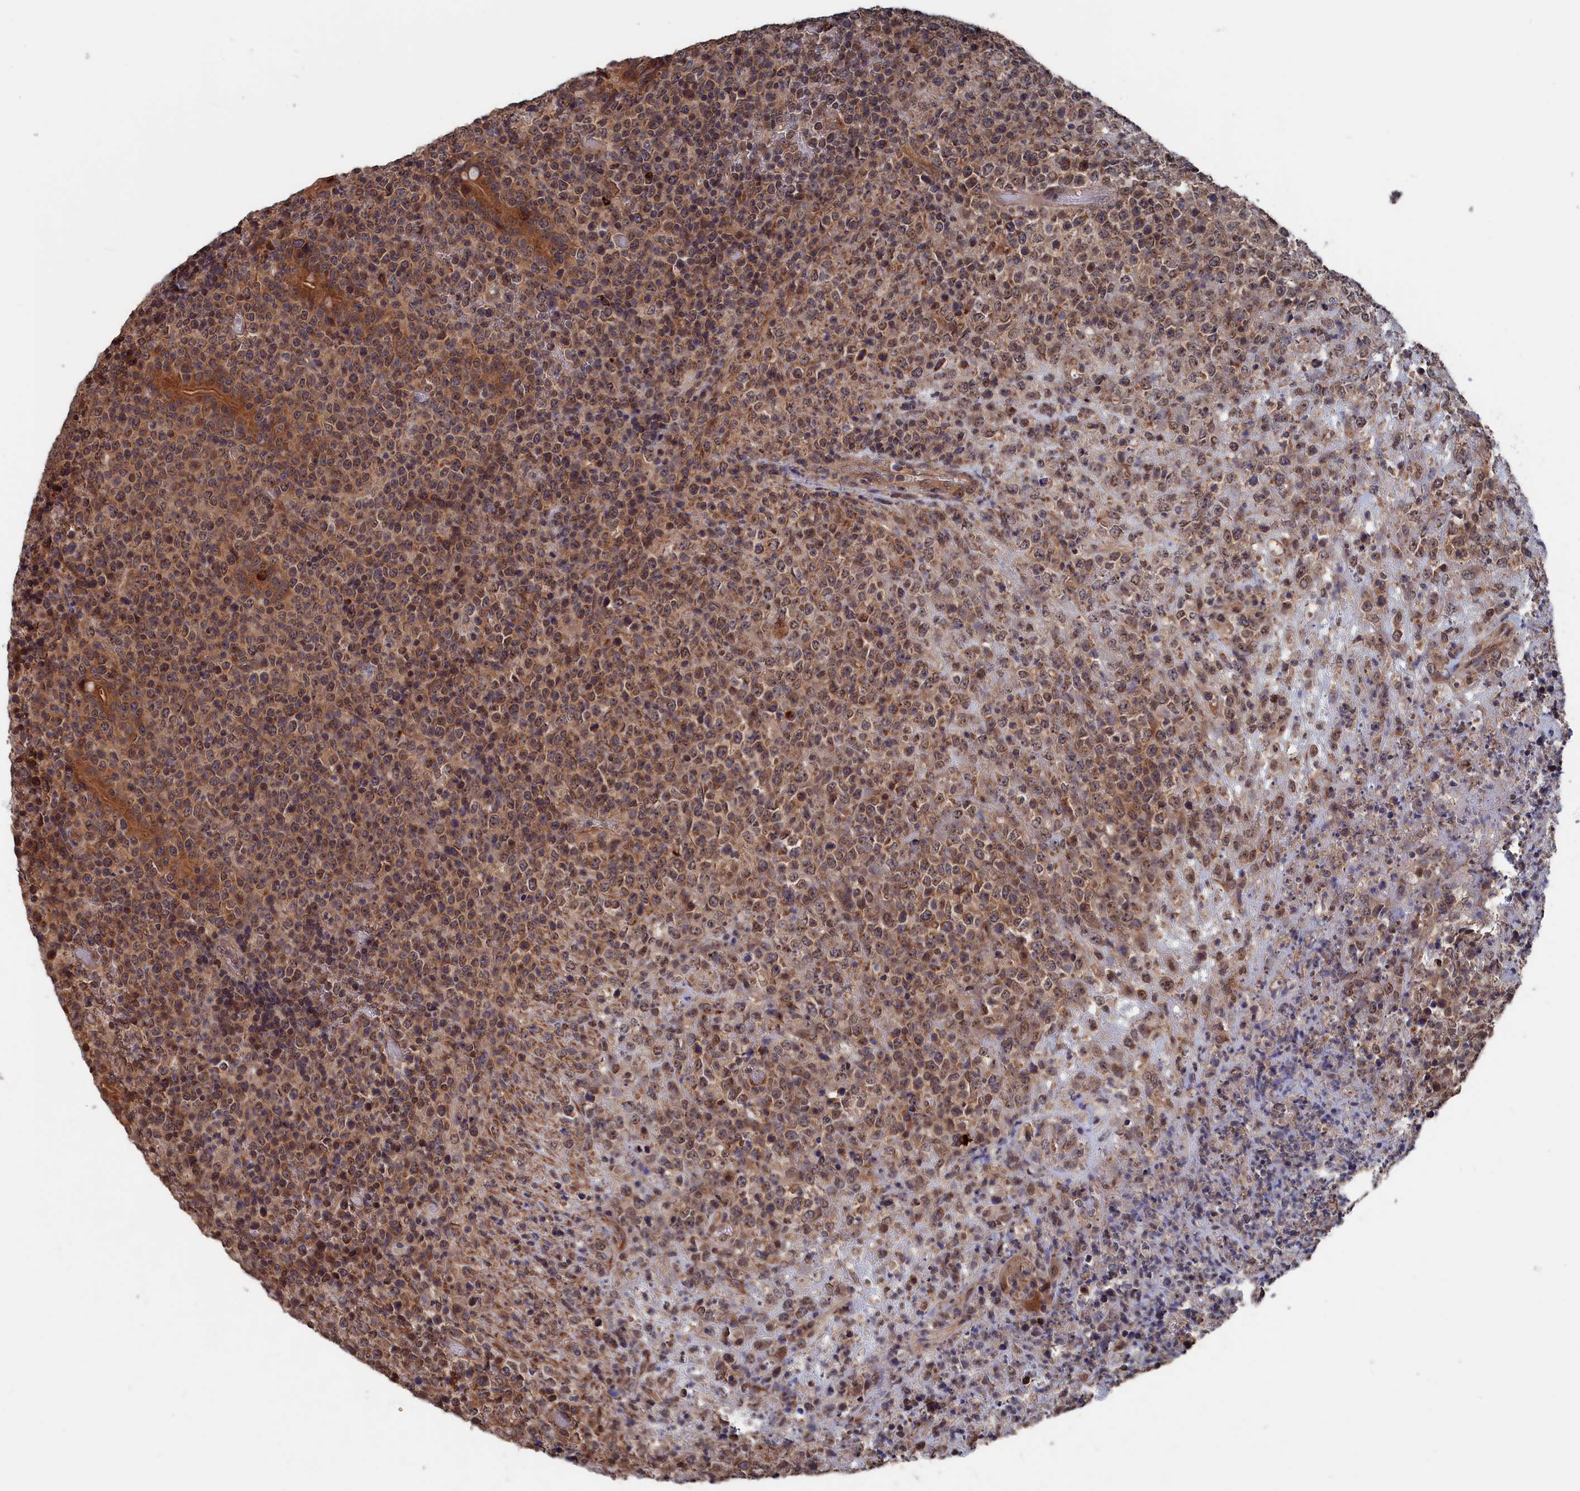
{"staining": {"intensity": "moderate", "quantity": ">75%", "location": "cytoplasmic/membranous,nuclear"}, "tissue": "lymphoma", "cell_type": "Tumor cells", "image_type": "cancer", "snomed": [{"axis": "morphology", "description": "Malignant lymphoma, non-Hodgkin's type, High grade"}, {"axis": "topography", "description": "Colon"}], "caption": "IHC image of high-grade malignant lymphoma, non-Hodgkin's type stained for a protein (brown), which displays medium levels of moderate cytoplasmic/membranous and nuclear positivity in approximately >75% of tumor cells.", "gene": "PDE12", "patient": {"sex": "female", "age": 53}}